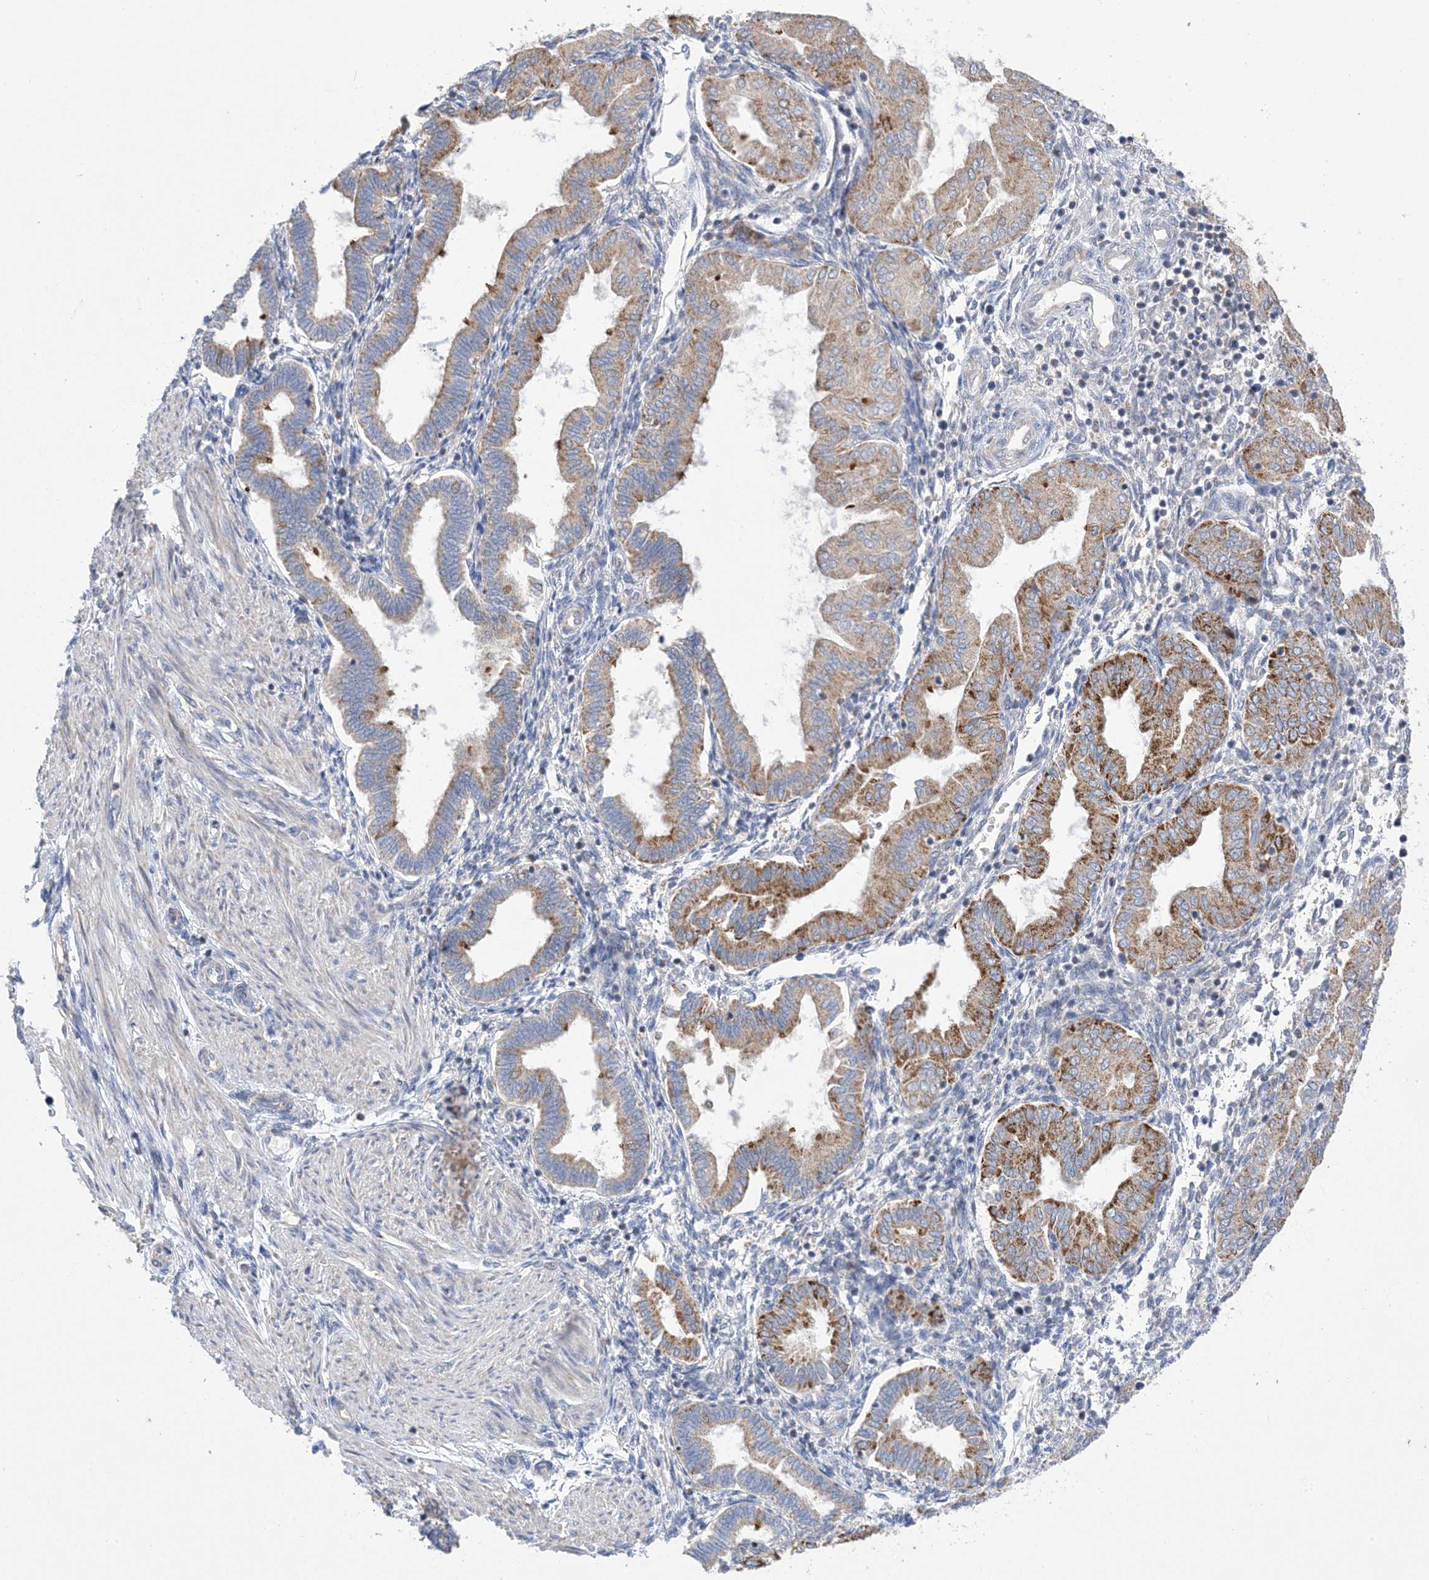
{"staining": {"intensity": "negative", "quantity": "none", "location": "none"}, "tissue": "endometrium", "cell_type": "Cells in endometrial stroma", "image_type": "normal", "snomed": [{"axis": "morphology", "description": "Normal tissue, NOS"}, {"axis": "topography", "description": "Endometrium"}], "caption": "An immunohistochemistry histopathology image of normal endometrium is shown. There is no staining in cells in endometrial stroma of endometrium. (DAB immunohistochemistry (IHC) with hematoxylin counter stain).", "gene": "CLEC16A", "patient": {"sex": "female", "age": 53}}